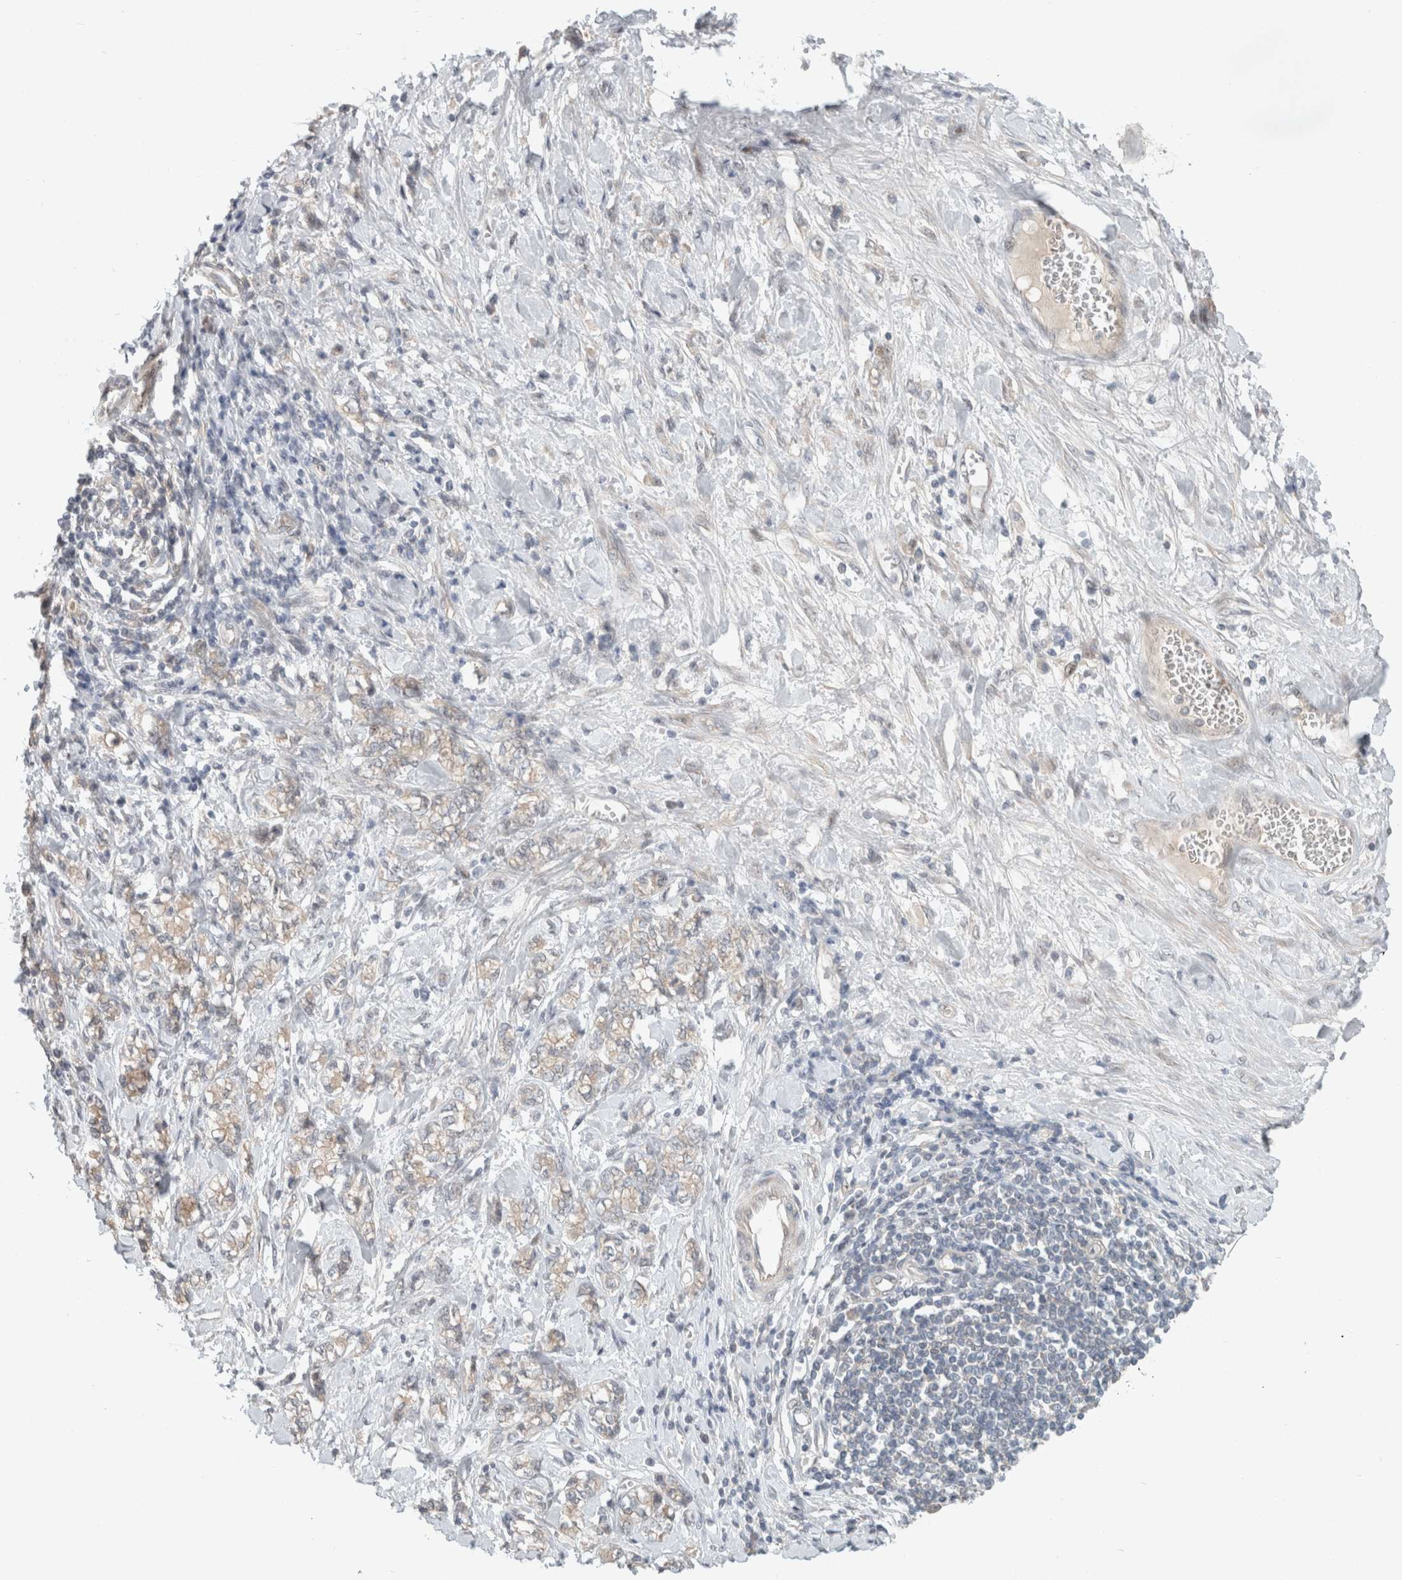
{"staining": {"intensity": "weak", "quantity": "<25%", "location": "cytoplasmic/membranous"}, "tissue": "stomach cancer", "cell_type": "Tumor cells", "image_type": "cancer", "snomed": [{"axis": "morphology", "description": "Adenocarcinoma, NOS"}, {"axis": "topography", "description": "Stomach"}], "caption": "This is a photomicrograph of IHC staining of adenocarcinoma (stomach), which shows no expression in tumor cells.", "gene": "RASAL2", "patient": {"sex": "female", "age": 76}}